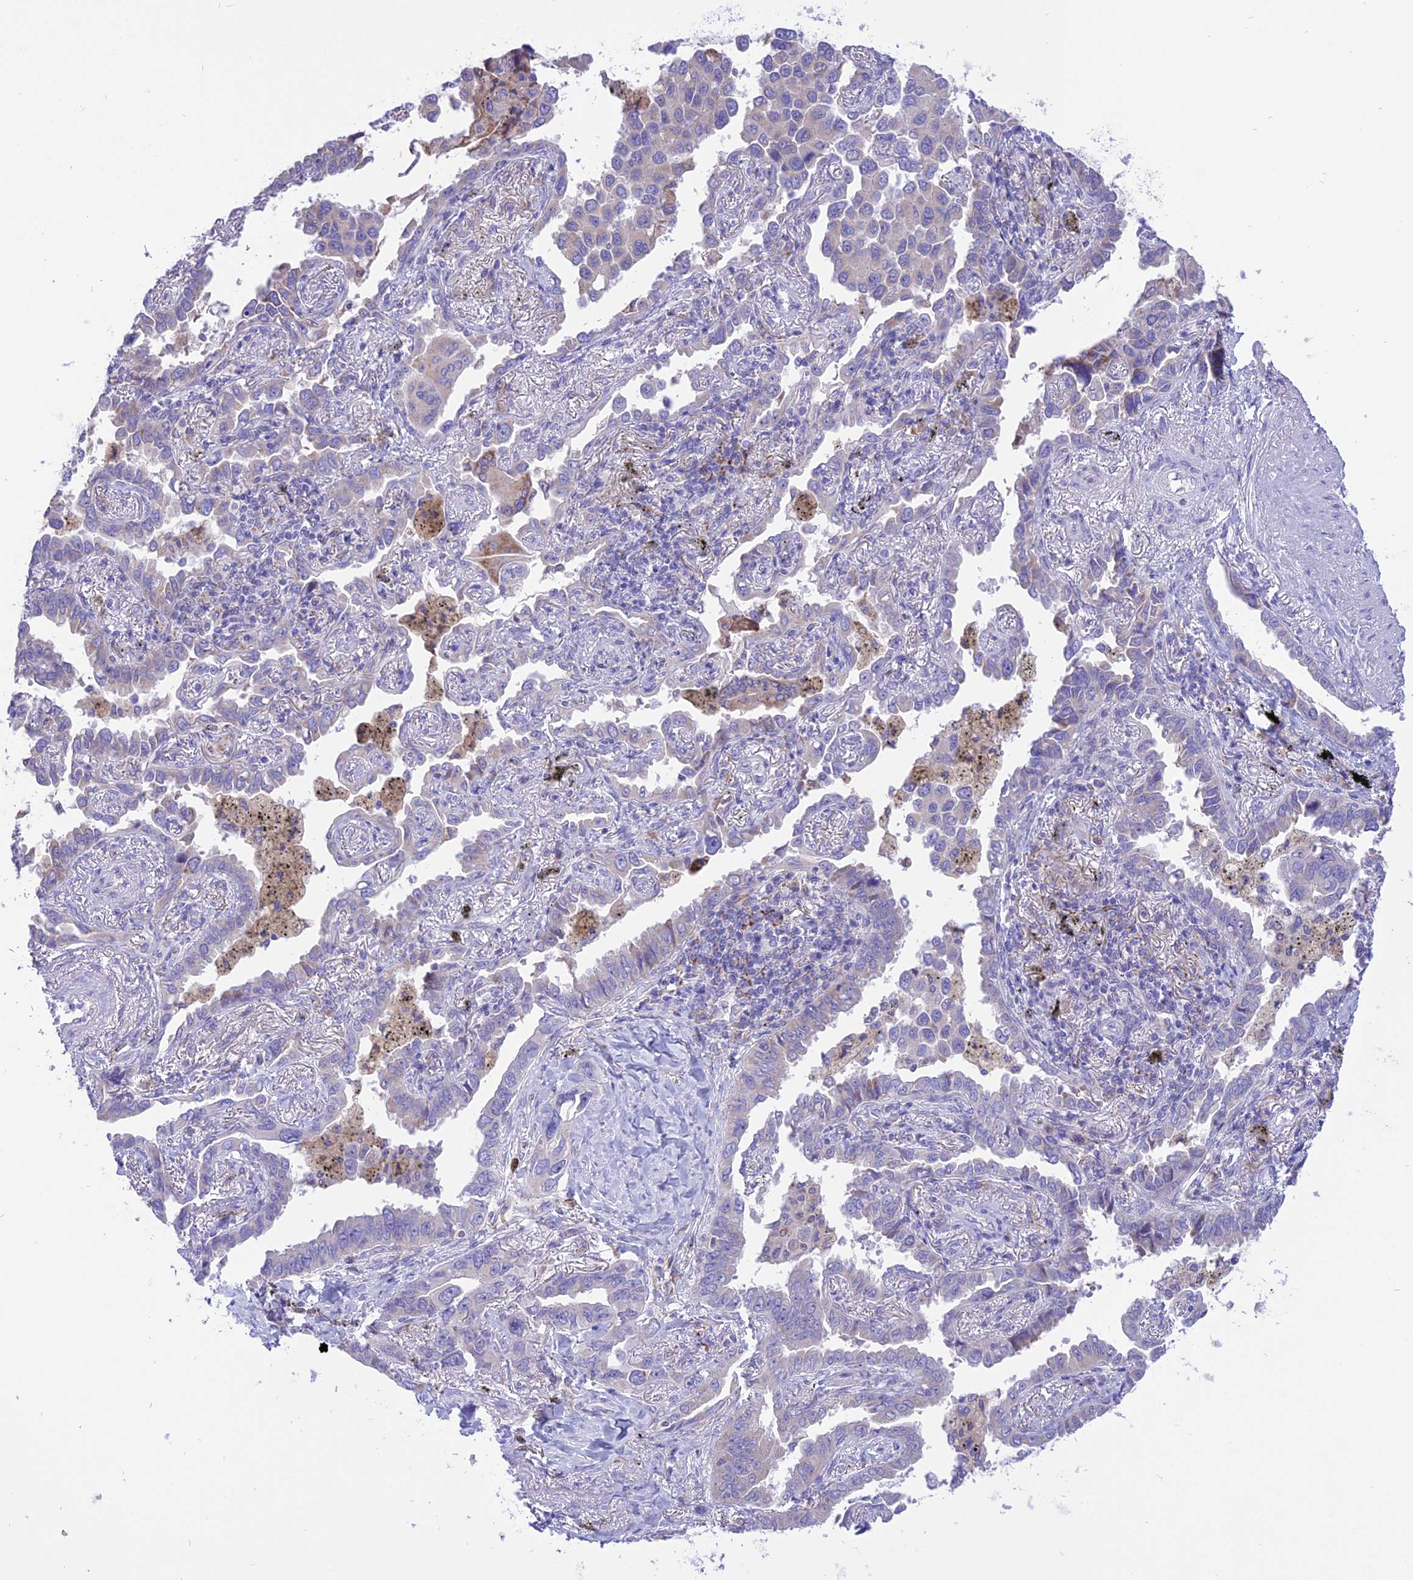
{"staining": {"intensity": "negative", "quantity": "none", "location": "none"}, "tissue": "lung cancer", "cell_type": "Tumor cells", "image_type": "cancer", "snomed": [{"axis": "morphology", "description": "Adenocarcinoma, NOS"}, {"axis": "topography", "description": "Lung"}], "caption": "Adenocarcinoma (lung) was stained to show a protein in brown. There is no significant expression in tumor cells.", "gene": "ARMCX6", "patient": {"sex": "male", "age": 67}}